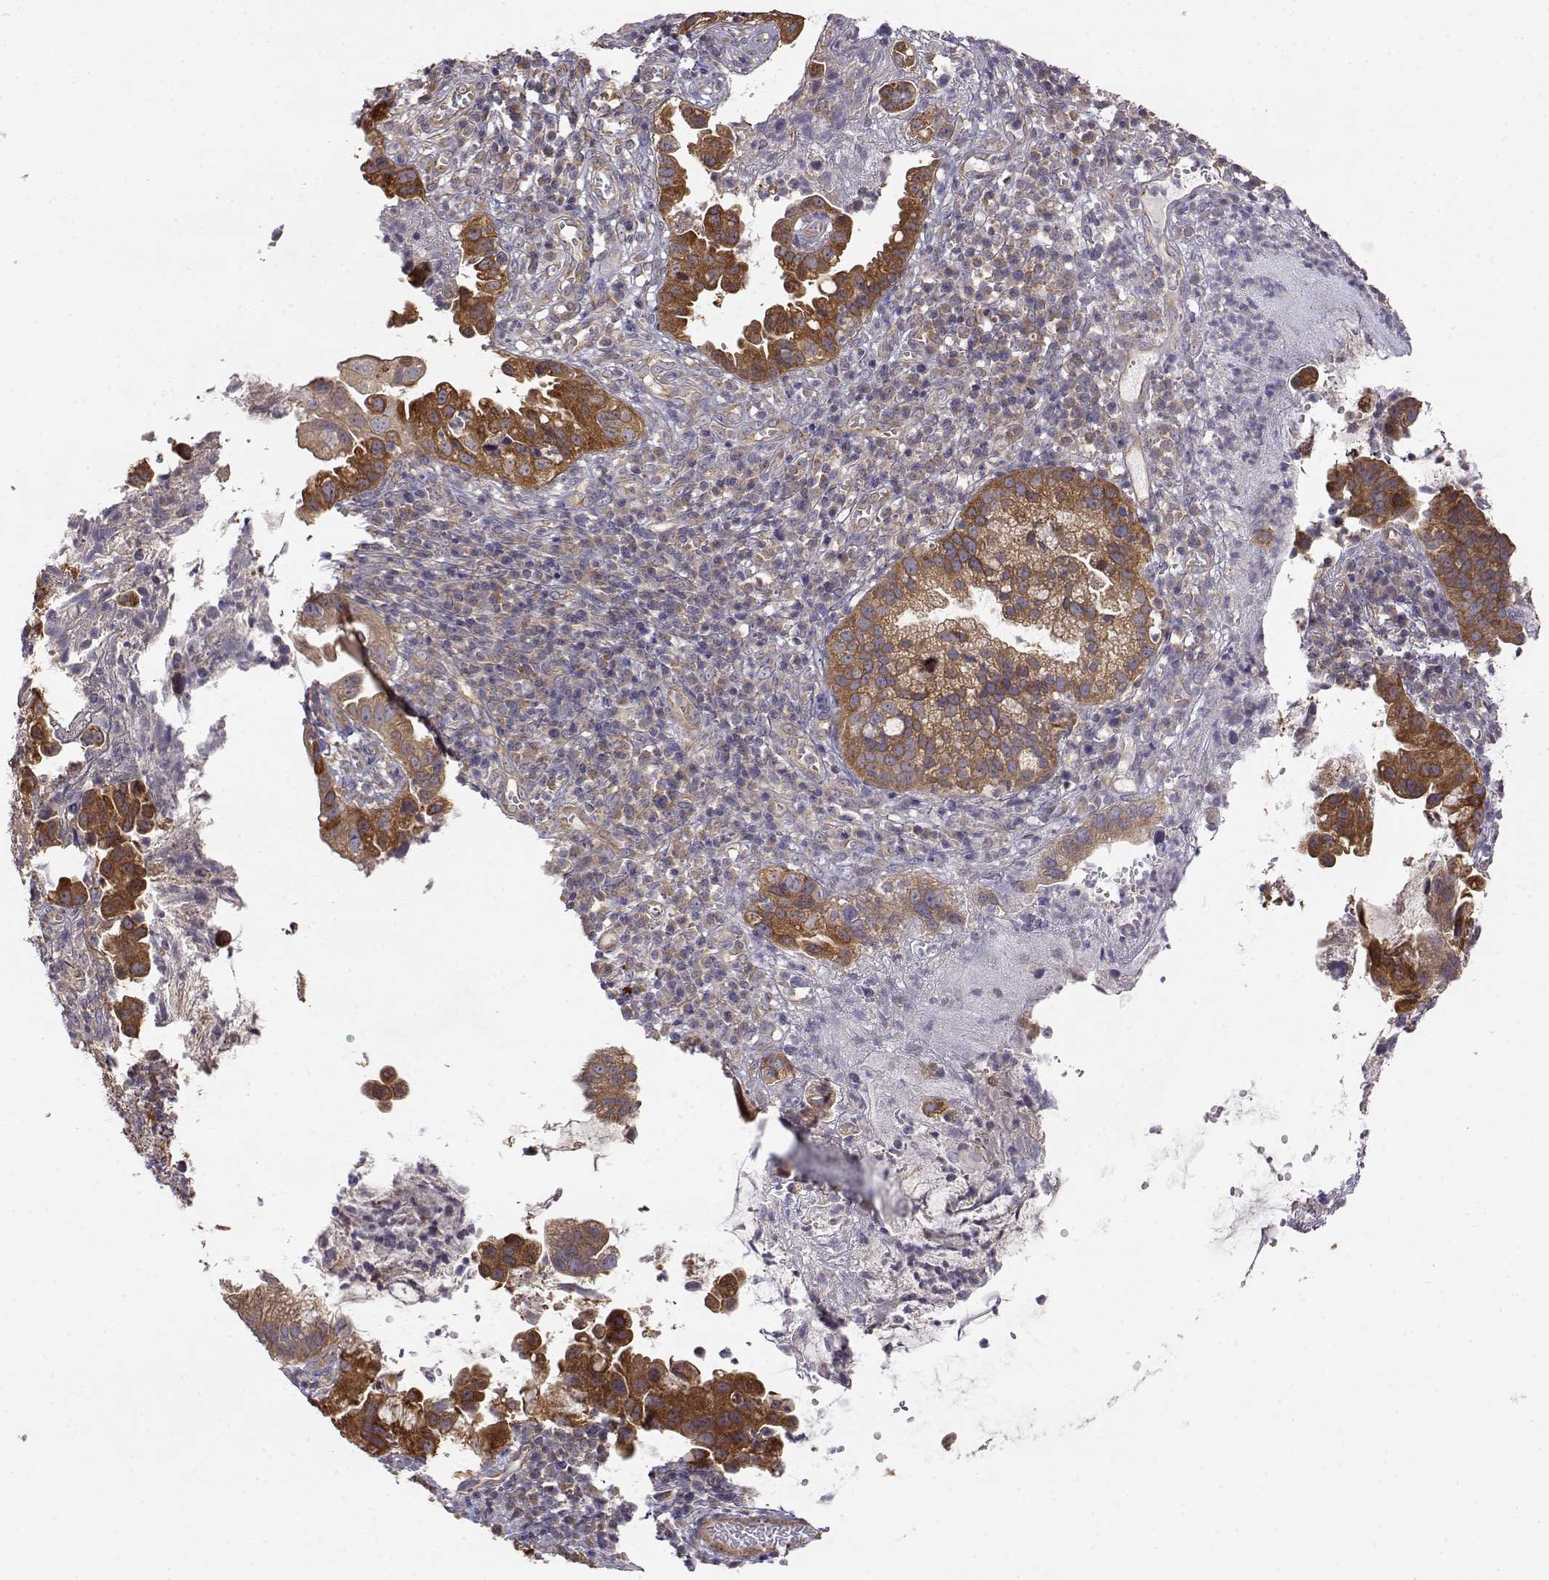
{"staining": {"intensity": "moderate", "quantity": ">75%", "location": "cytoplasmic/membranous"}, "tissue": "cervical cancer", "cell_type": "Tumor cells", "image_type": "cancer", "snomed": [{"axis": "morphology", "description": "Adenocarcinoma, NOS"}, {"axis": "topography", "description": "Cervix"}], "caption": "Immunohistochemical staining of human adenocarcinoma (cervical) shows medium levels of moderate cytoplasmic/membranous staining in approximately >75% of tumor cells. (DAB (3,3'-diaminobenzidine) IHC with brightfield microscopy, high magnification).", "gene": "PAIP1", "patient": {"sex": "female", "age": 34}}